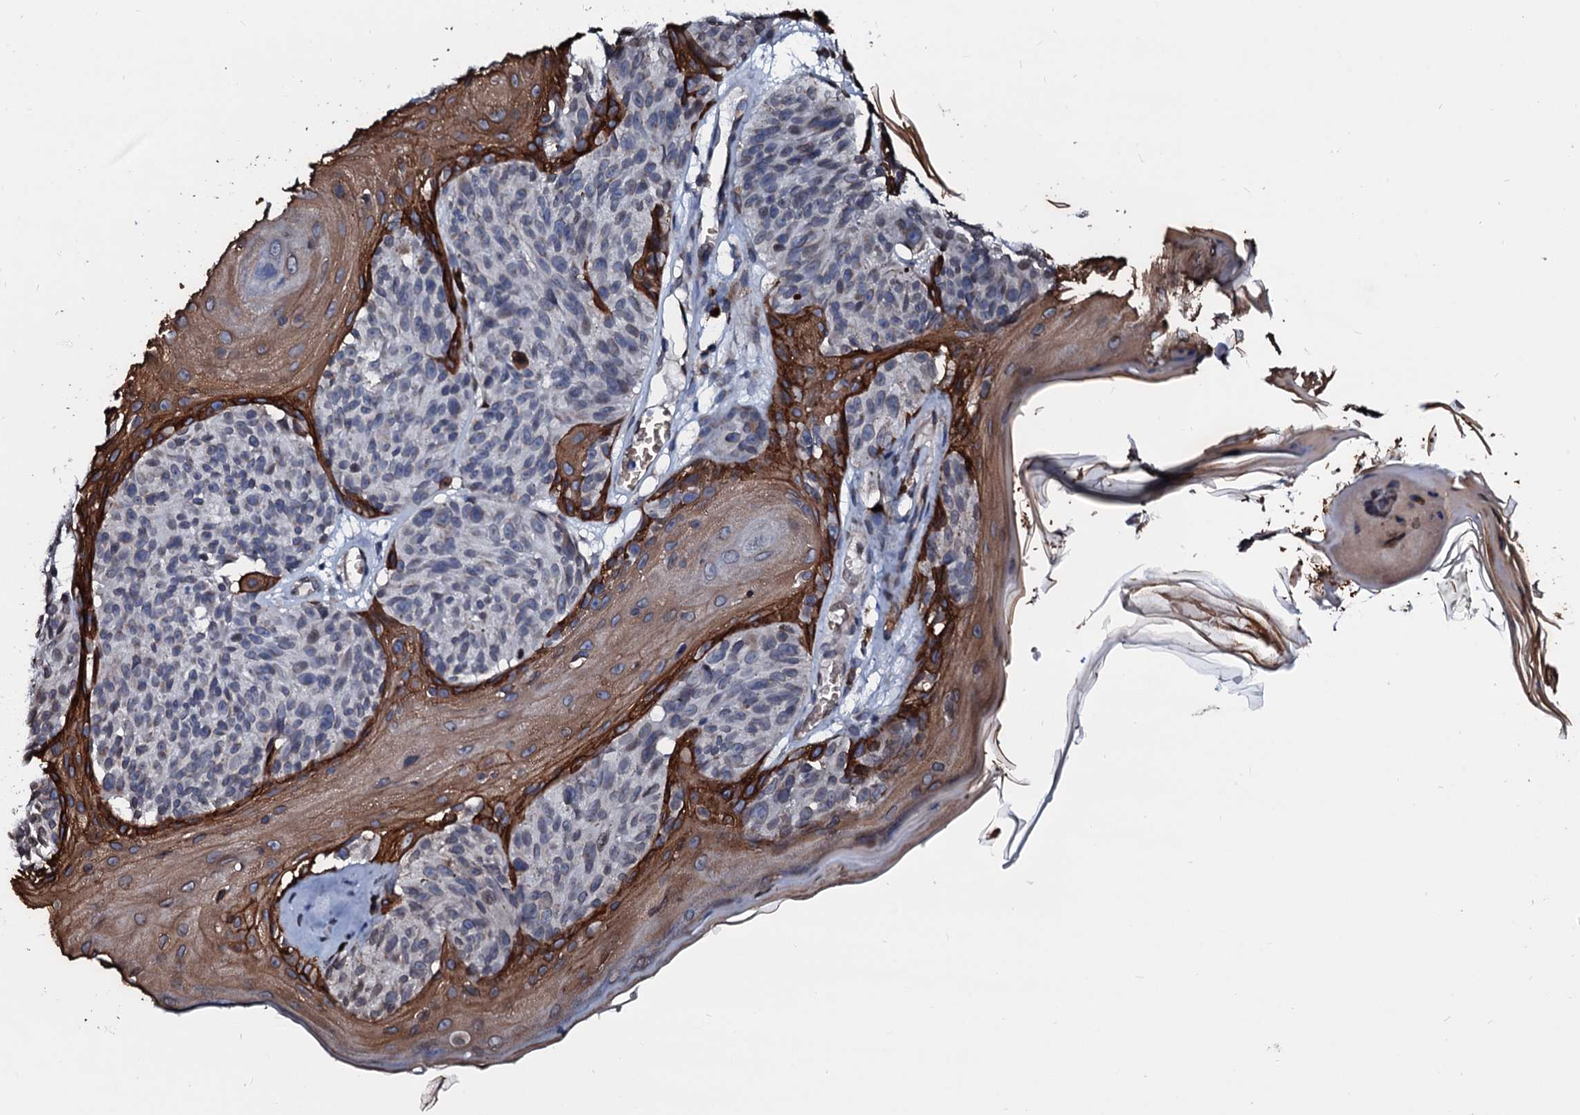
{"staining": {"intensity": "negative", "quantity": "none", "location": "none"}, "tissue": "melanoma", "cell_type": "Tumor cells", "image_type": "cancer", "snomed": [{"axis": "morphology", "description": "Malignant melanoma, NOS"}, {"axis": "topography", "description": "Skin"}], "caption": "A photomicrograph of malignant melanoma stained for a protein shows no brown staining in tumor cells.", "gene": "NRP2", "patient": {"sex": "male", "age": 83}}